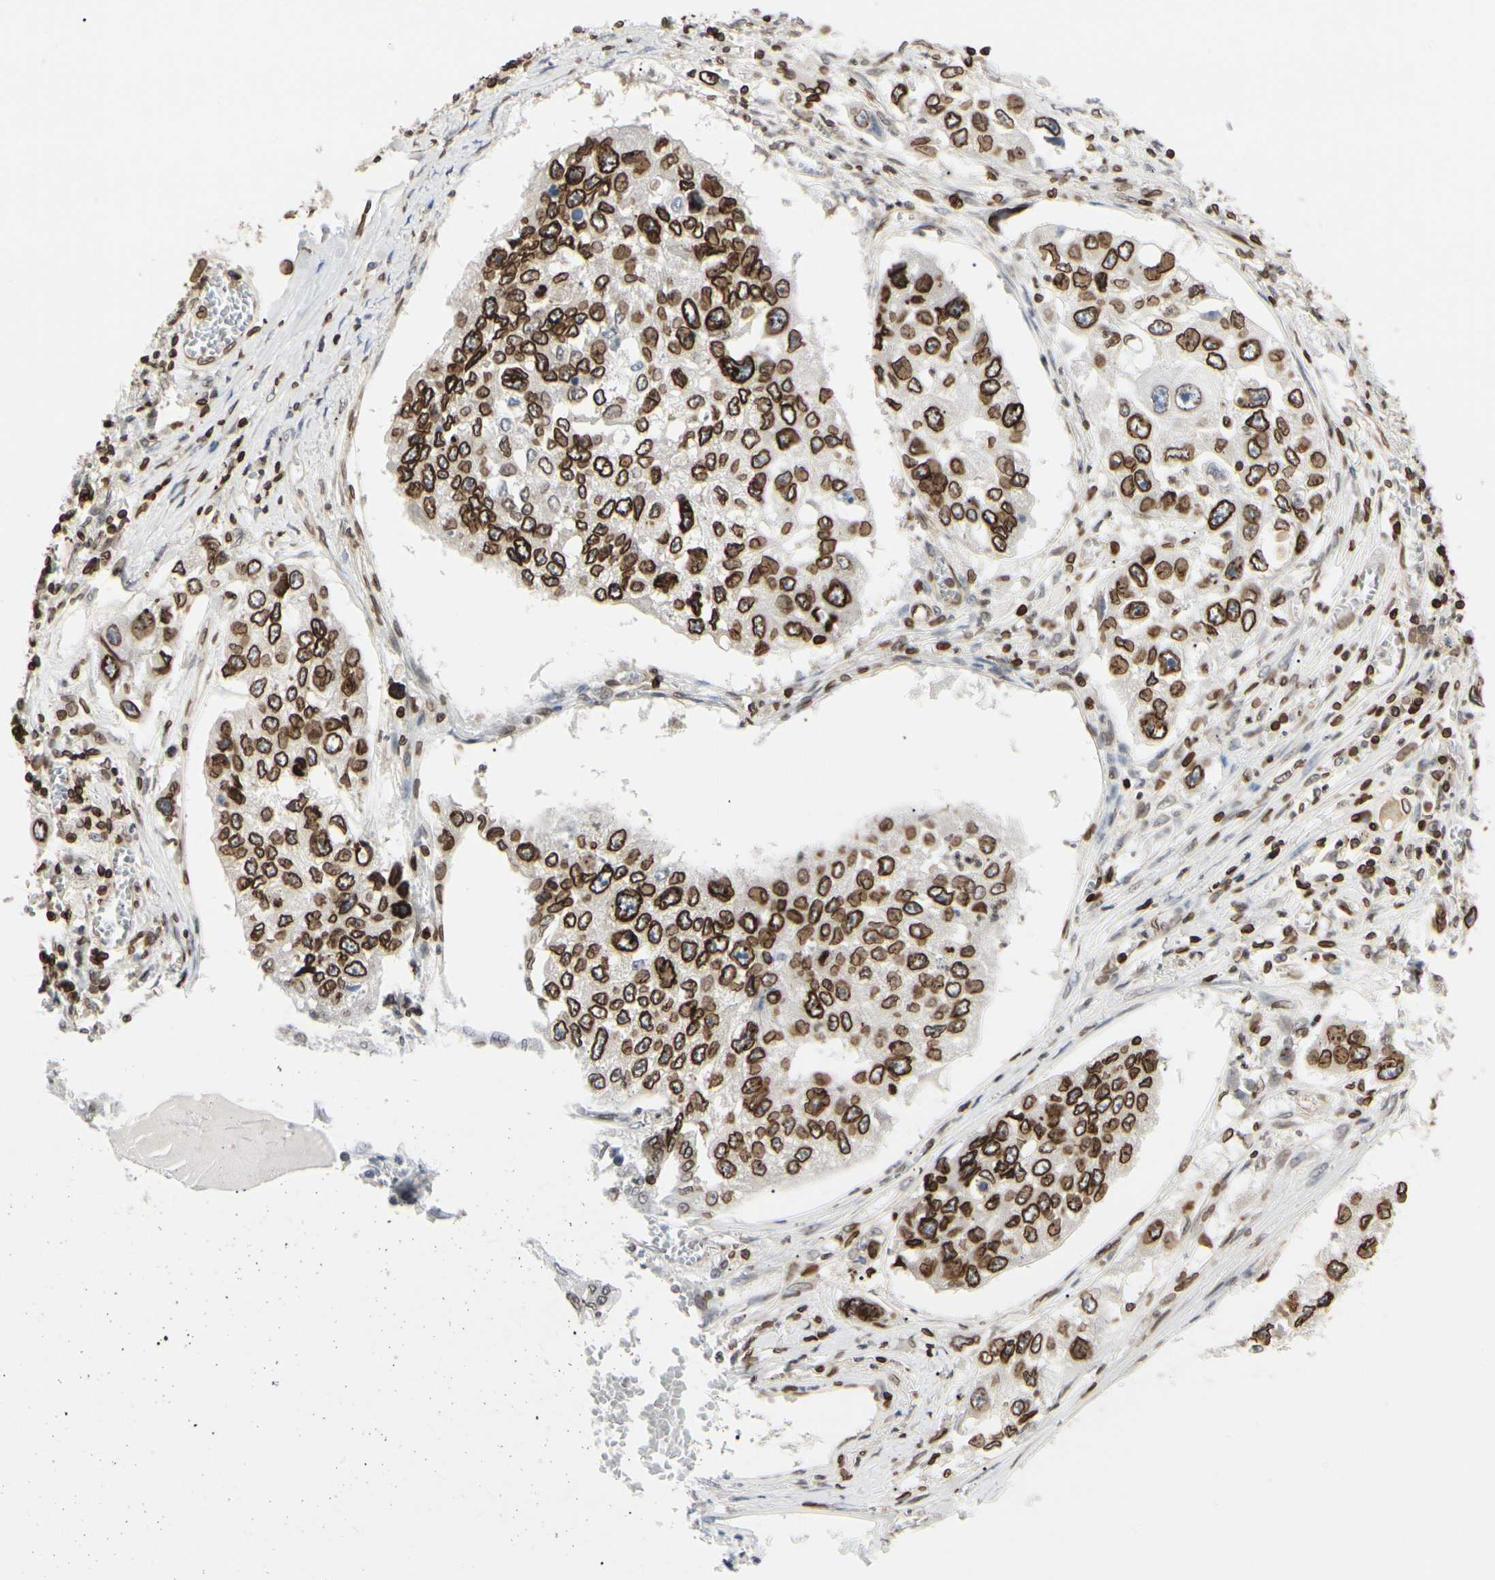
{"staining": {"intensity": "strong", "quantity": ">75%", "location": "cytoplasmic/membranous,nuclear"}, "tissue": "lung cancer", "cell_type": "Tumor cells", "image_type": "cancer", "snomed": [{"axis": "morphology", "description": "Squamous cell carcinoma, NOS"}, {"axis": "topography", "description": "Lung"}], "caption": "Strong cytoplasmic/membranous and nuclear protein positivity is seen in about >75% of tumor cells in lung squamous cell carcinoma.", "gene": "TMPO", "patient": {"sex": "male", "age": 71}}